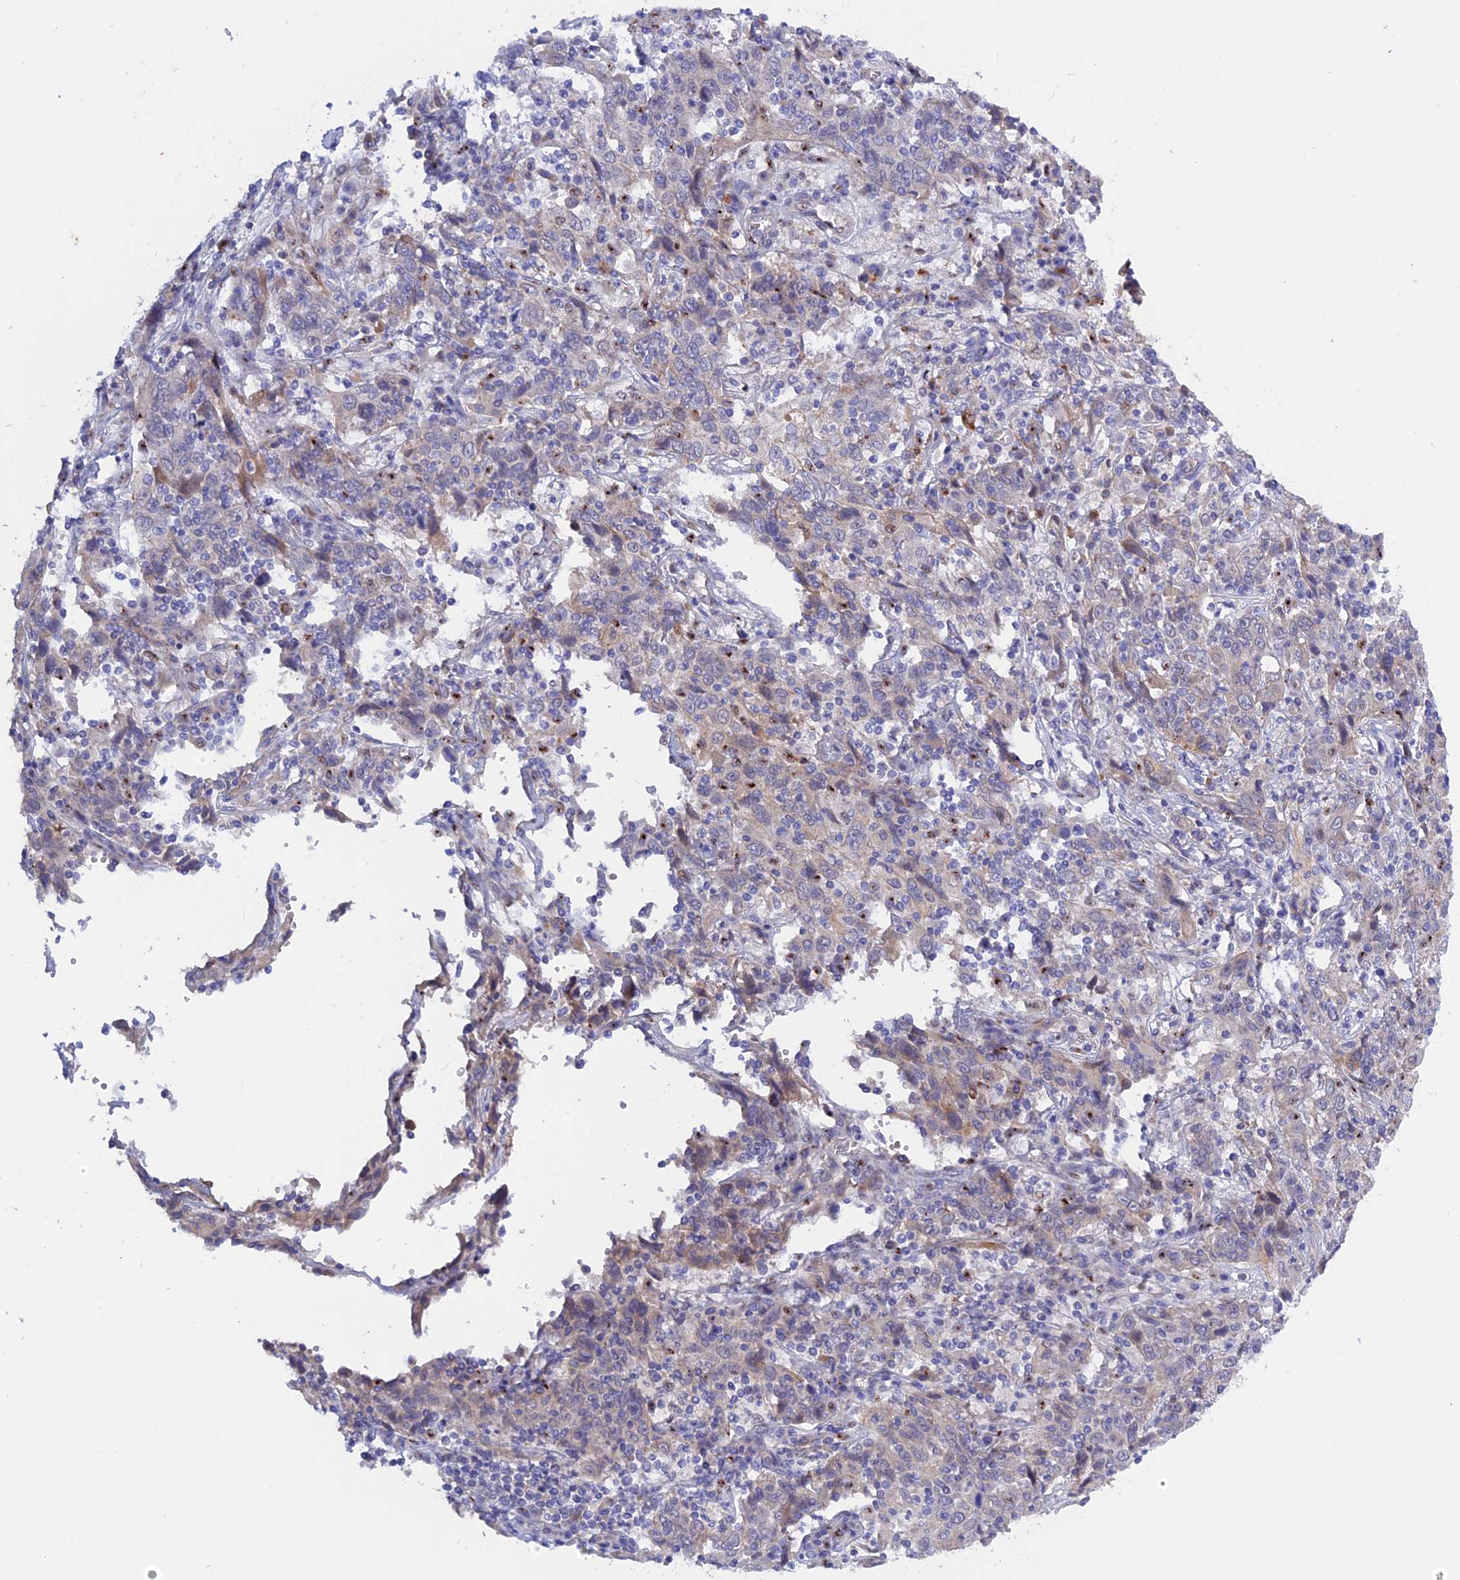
{"staining": {"intensity": "weak", "quantity": "<25%", "location": "cytoplasmic/membranous"}, "tissue": "cervical cancer", "cell_type": "Tumor cells", "image_type": "cancer", "snomed": [{"axis": "morphology", "description": "Squamous cell carcinoma, NOS"}, {"axis": "topography", "description": "Cervix"}], "caption": "Immunohistochemistry (IHC) histopathology image of human cervical cancer (squamous cell carcinoma) stained for a protein (brown), which reveals no staining in tumor cells.", "gene": "GK5", "patient": {"sex": "female", "age": 46}}